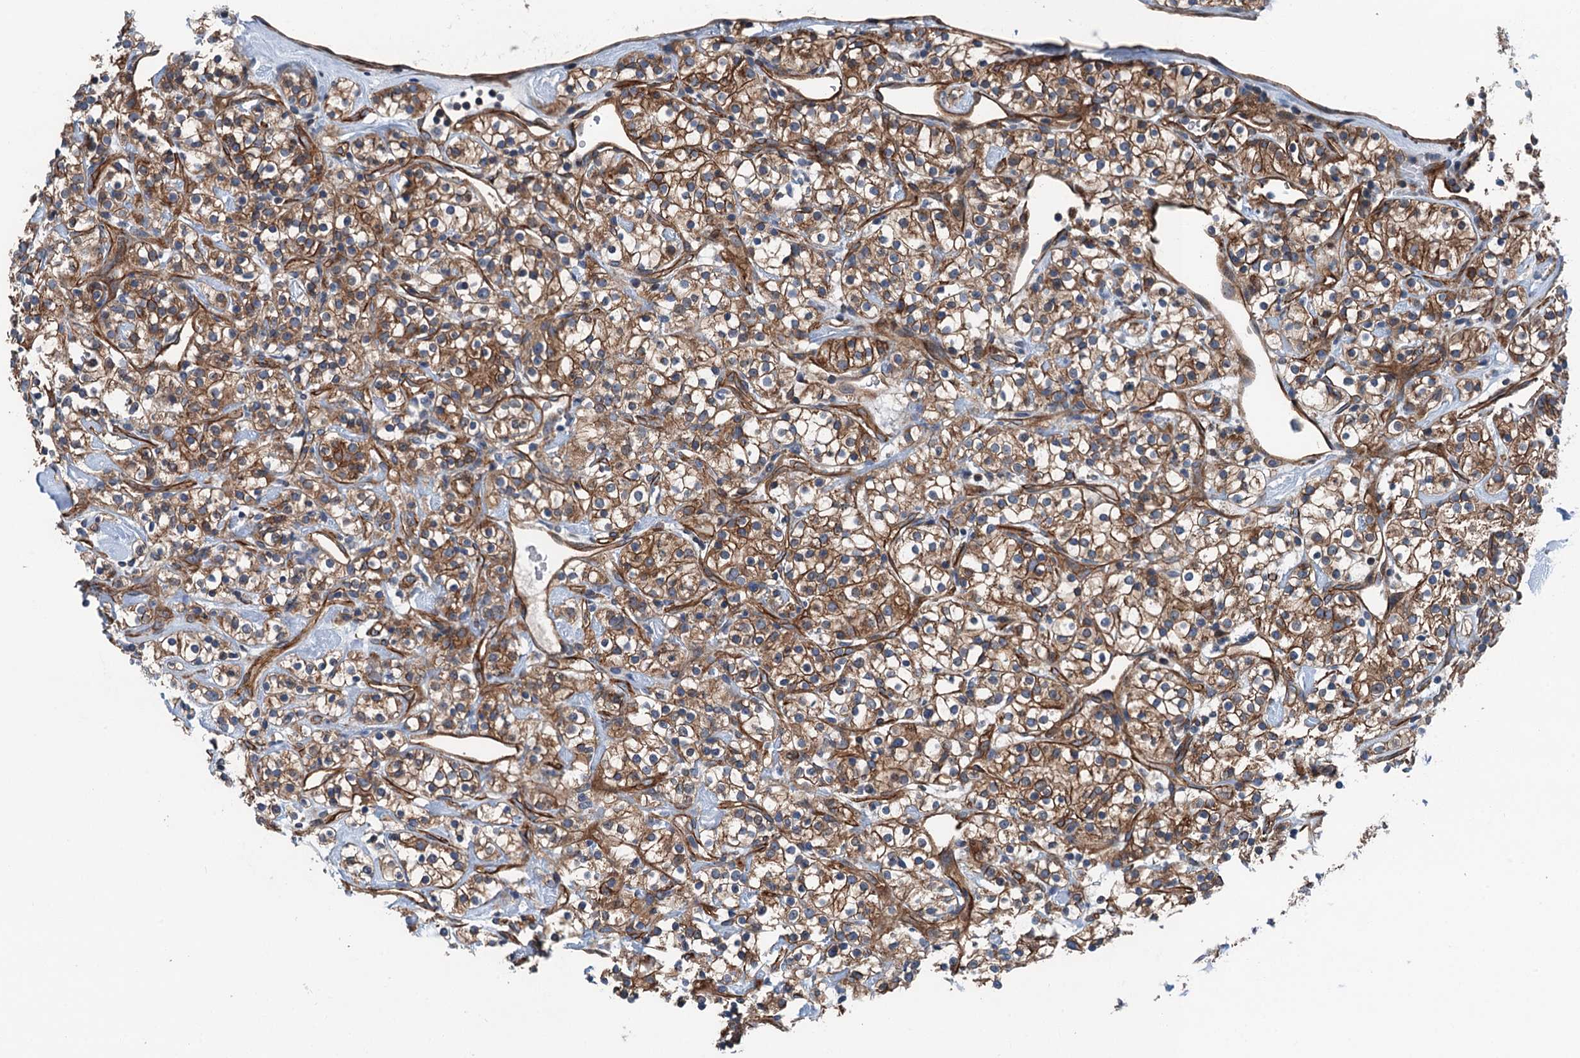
{"staining": {"intensity": "moderate", "quantity": ">75%", "location": "cytoplasmic/membranous"}, "tissue": "renal cancer", "cell_type": "Tumor cells", "image_type": "cancer", "snomed": [{"axis": "morphology", "description": "Adenocarcinoma, NOS"}, {"axis": "topography", "description": "Kidney"}], "caption": "Moderate cytoplasmic/membranous positivity is seen in about >75% of tumor cells in renal adenocarcinoma.", "gene": "NMRAL1", "patient": {"sex": "male", "age": 77}}